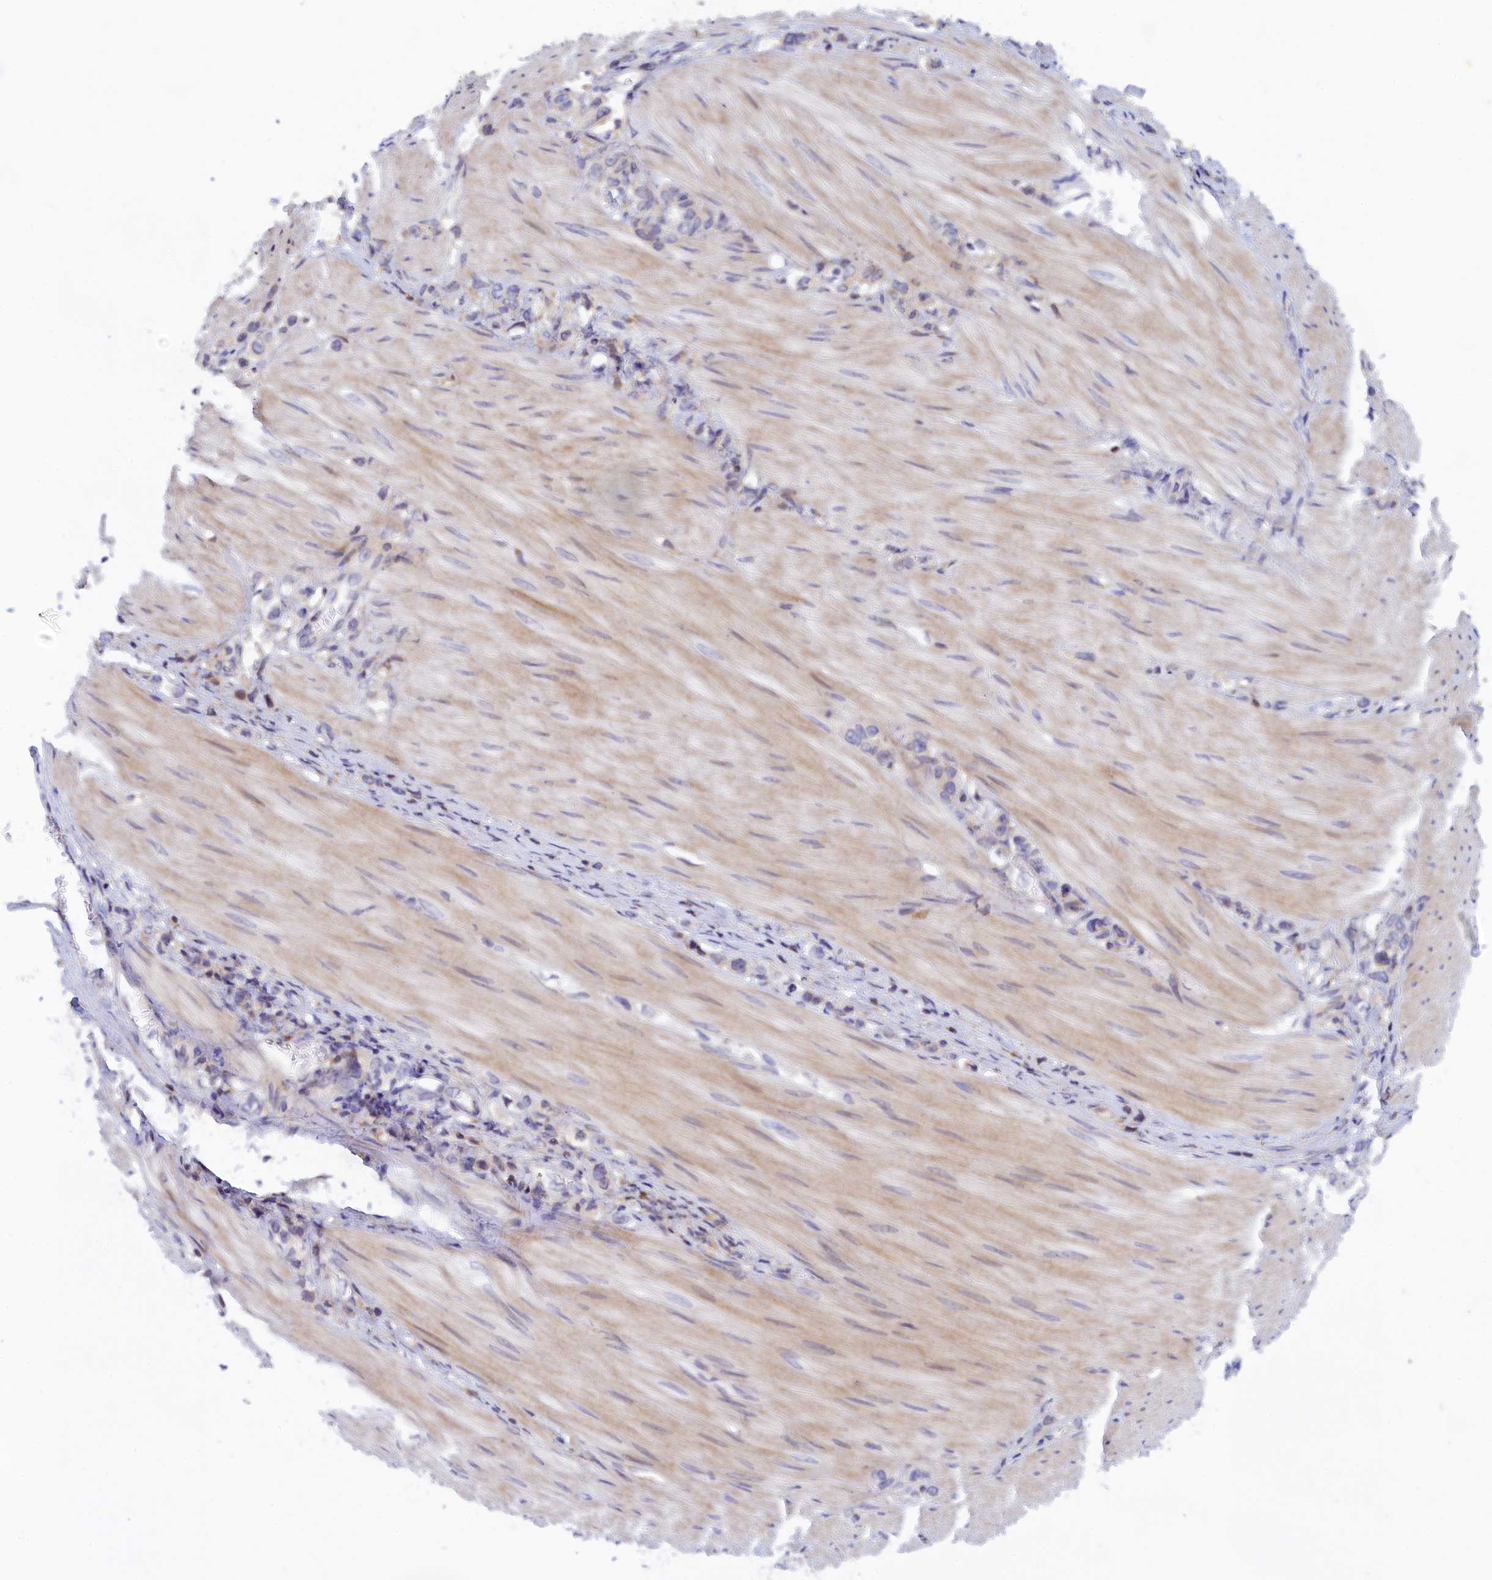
{"staining": {"intensity": "negative", "quantity": "none", "location": "none"}, "tissue": "stomach cancer", "cell_type": "Tumor cells", "image_type": "cancer", "snomed": [{"axis": "morphology", "description": "Adenocarcinoma, NOS"}, {"axis": "topography", "description": "Stomach"}], "caption": "Protein analysis of stomach cancer shows no significant expression in tumor cells.", "gene": "SPATA5L1", "patient": {"sex": "female", "age": 65}}